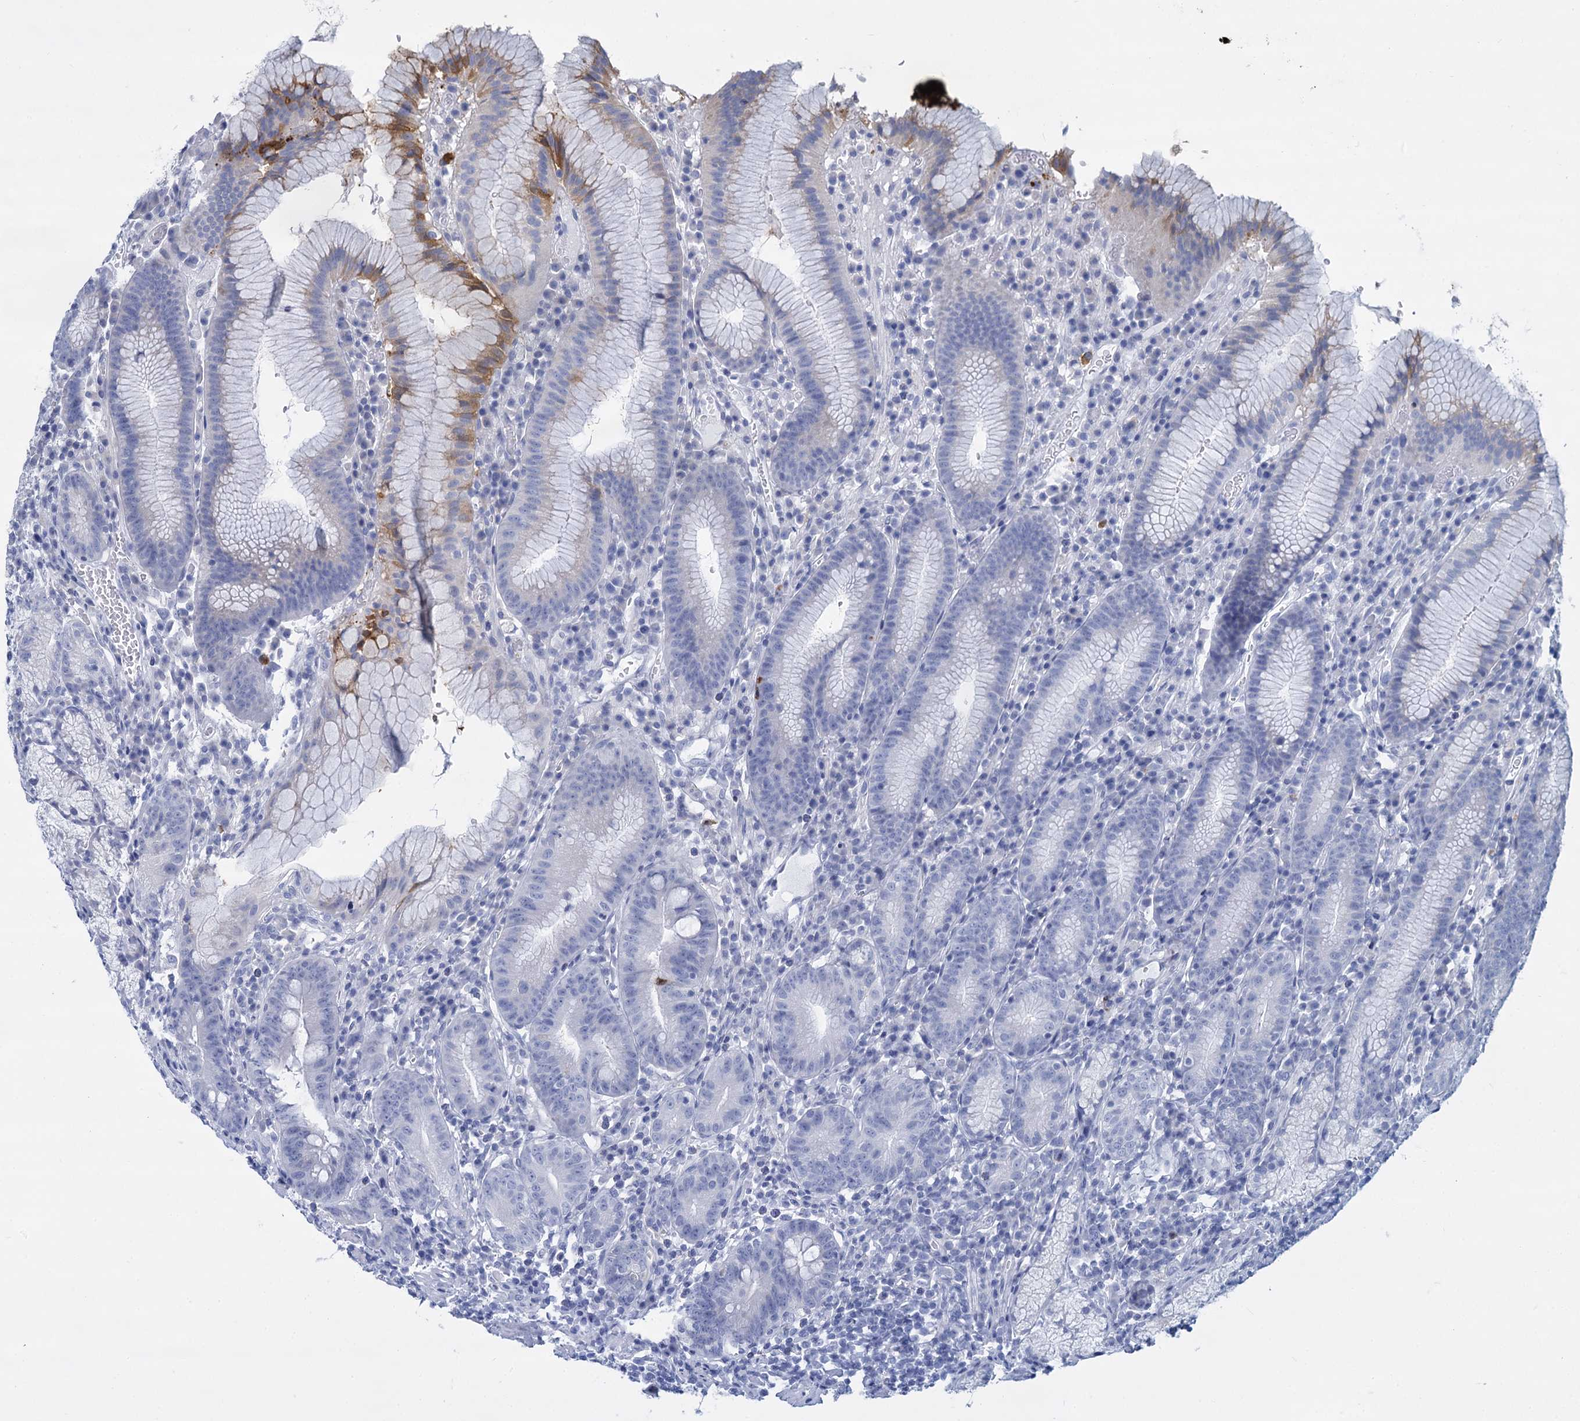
{"staining": {"intensity": "moderate", "quantity": "<25%", "location": "cytoplasmic/membranous"}, "tissue": "stomach", "cell_type": "Glandular cells", "image_type": "normal", "snomed": [{"axis": "morphology", "description": "Normal tissue, NOS"}, {"axis": "topography", "description": "Stomach"}], "caption": "Brown immunohistochemical staining in benign human stomach exhibits moderate cytoplasmic/membranous staining in approximately <25% of glandular cells. The staining was performed using DAB, with brown indicating positive protein expression. Nuclei are stained blue with hematoxylin.", "gene": "TRIM77", "patient": {"sex": "male", "age": 55}}